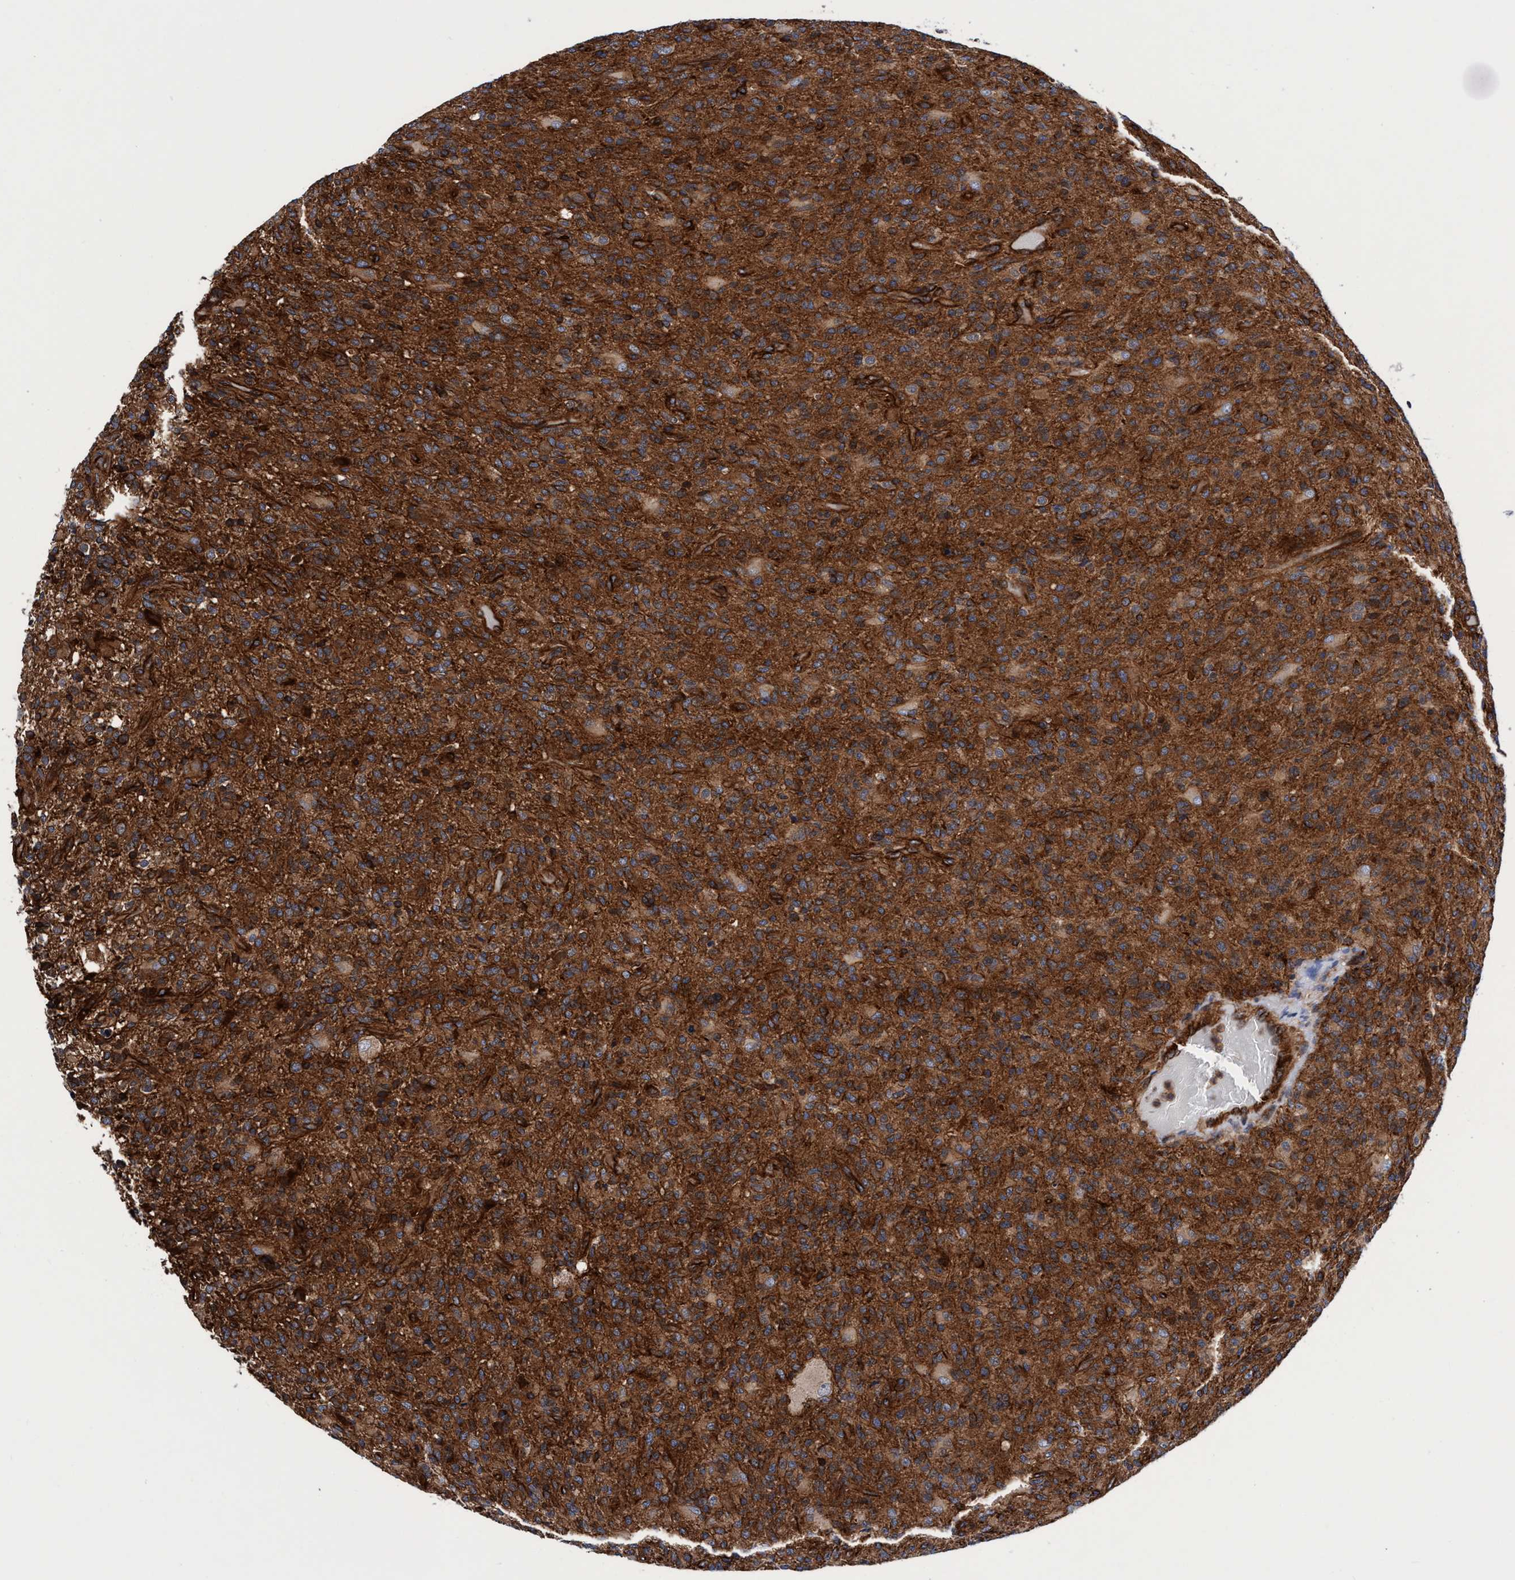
{"staining": {"intensity": "strong", "quantity": ">75%", "location": "cytoplasmic/membranous"}, "tissue": "glioma", "cell_type": "Tumor cells", "image_type": "cancer", "snomed": [{"axis": "morphology", "description": "Glioma, malignant, High grade"}, {"axis": "topography", "description": "Brain"}], "caption": "Glioma tissue reveals strong cytoplasmic/membranous expression in about >75% of tumor cells", "gene": "MCM3AP", "patient": {"sex": "male", "age": 71}}